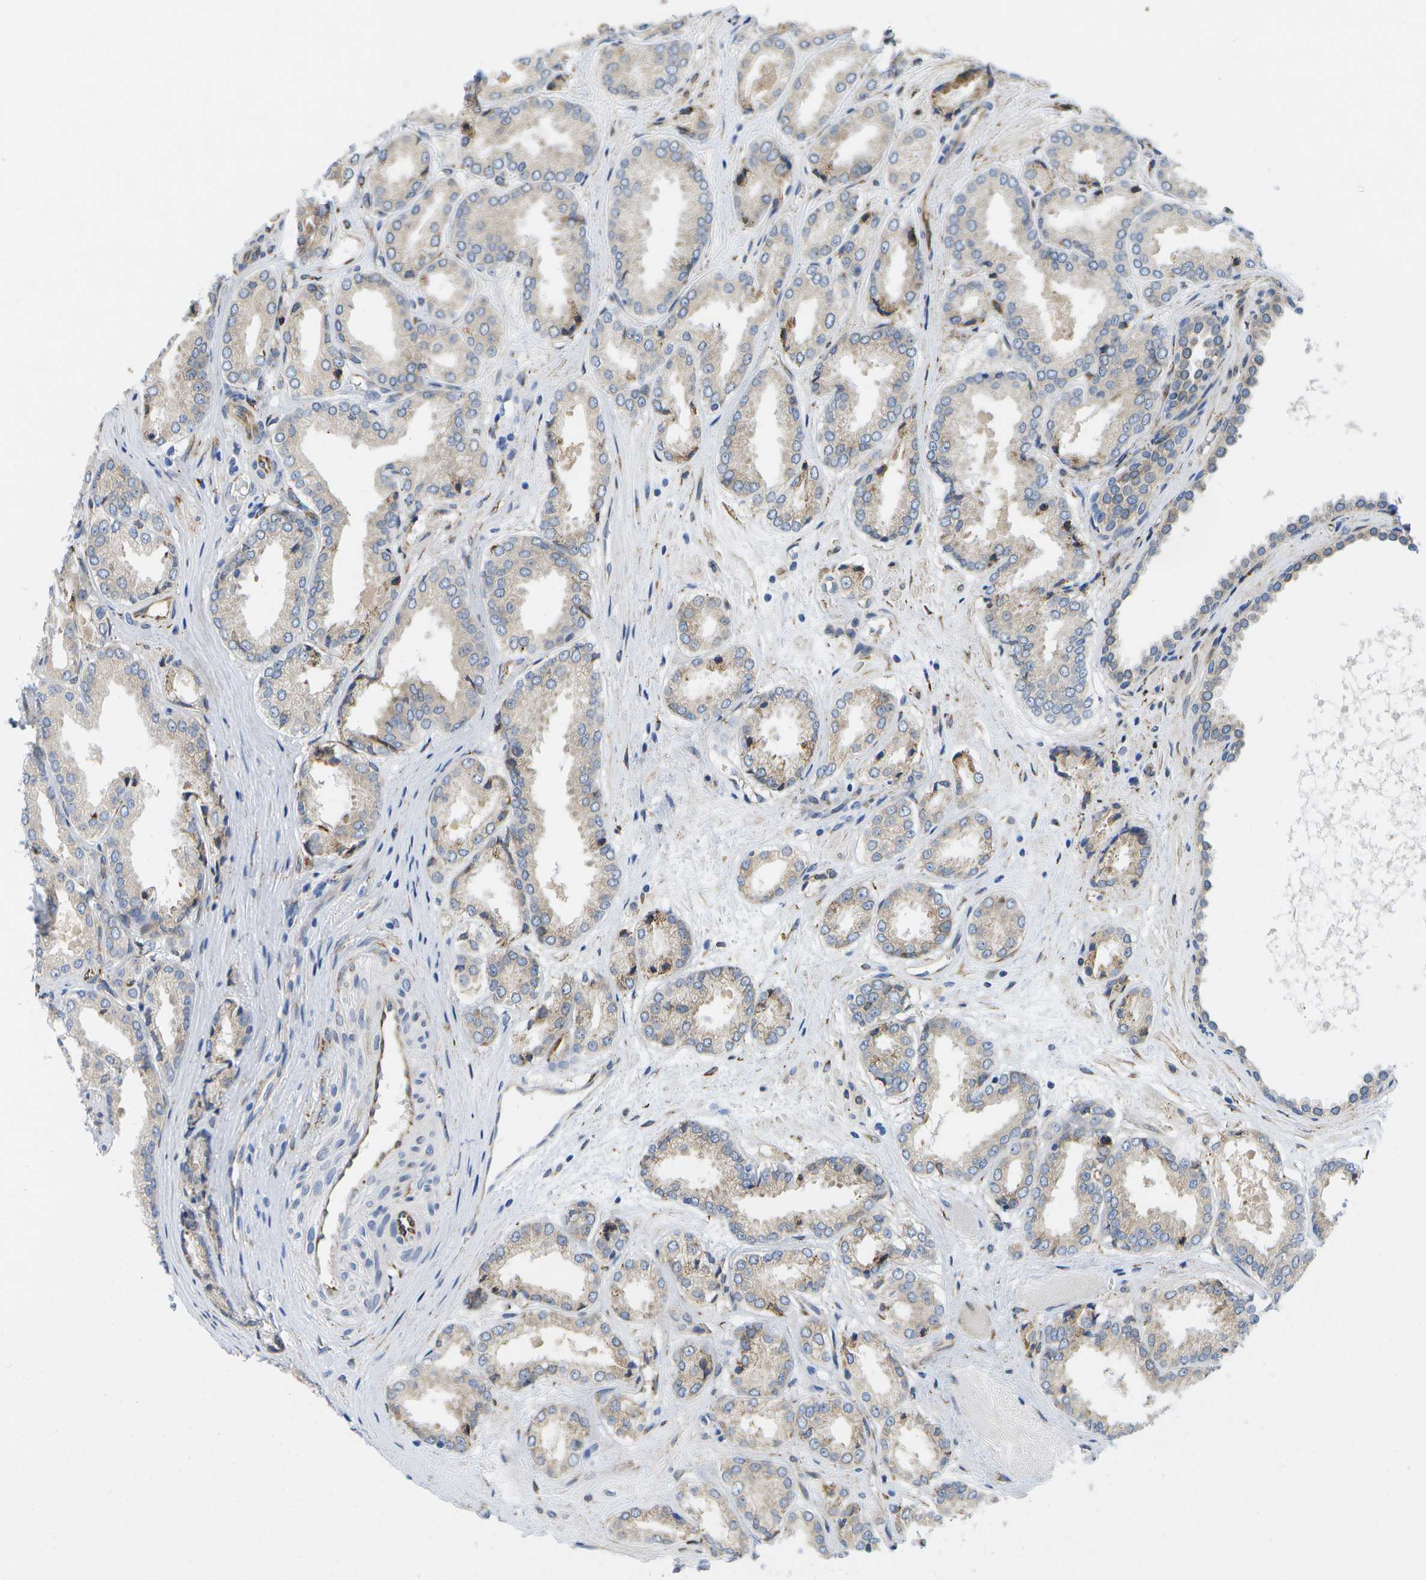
{"staining": {"intensity": "moderate", "quantity": "<25%", "location": "cytoplasmic/membranous"}, "tissue": "prostate cancer", "cell_type": "Tumor cells", "image_type": "cancer", "snomed": [{"axis": "morphology", "description": "Adenocarcinoma, Low grade"}, {"axis": "topography", "description": "Prostate"}], "caption": "Protein expression analysis of human prostate cancer reveals moderate cytoplasmic/membranous expression in about <25% of tumor cells.", "gene": "ZDHHC17", "patient": {"sex": "male", "age": 57}}